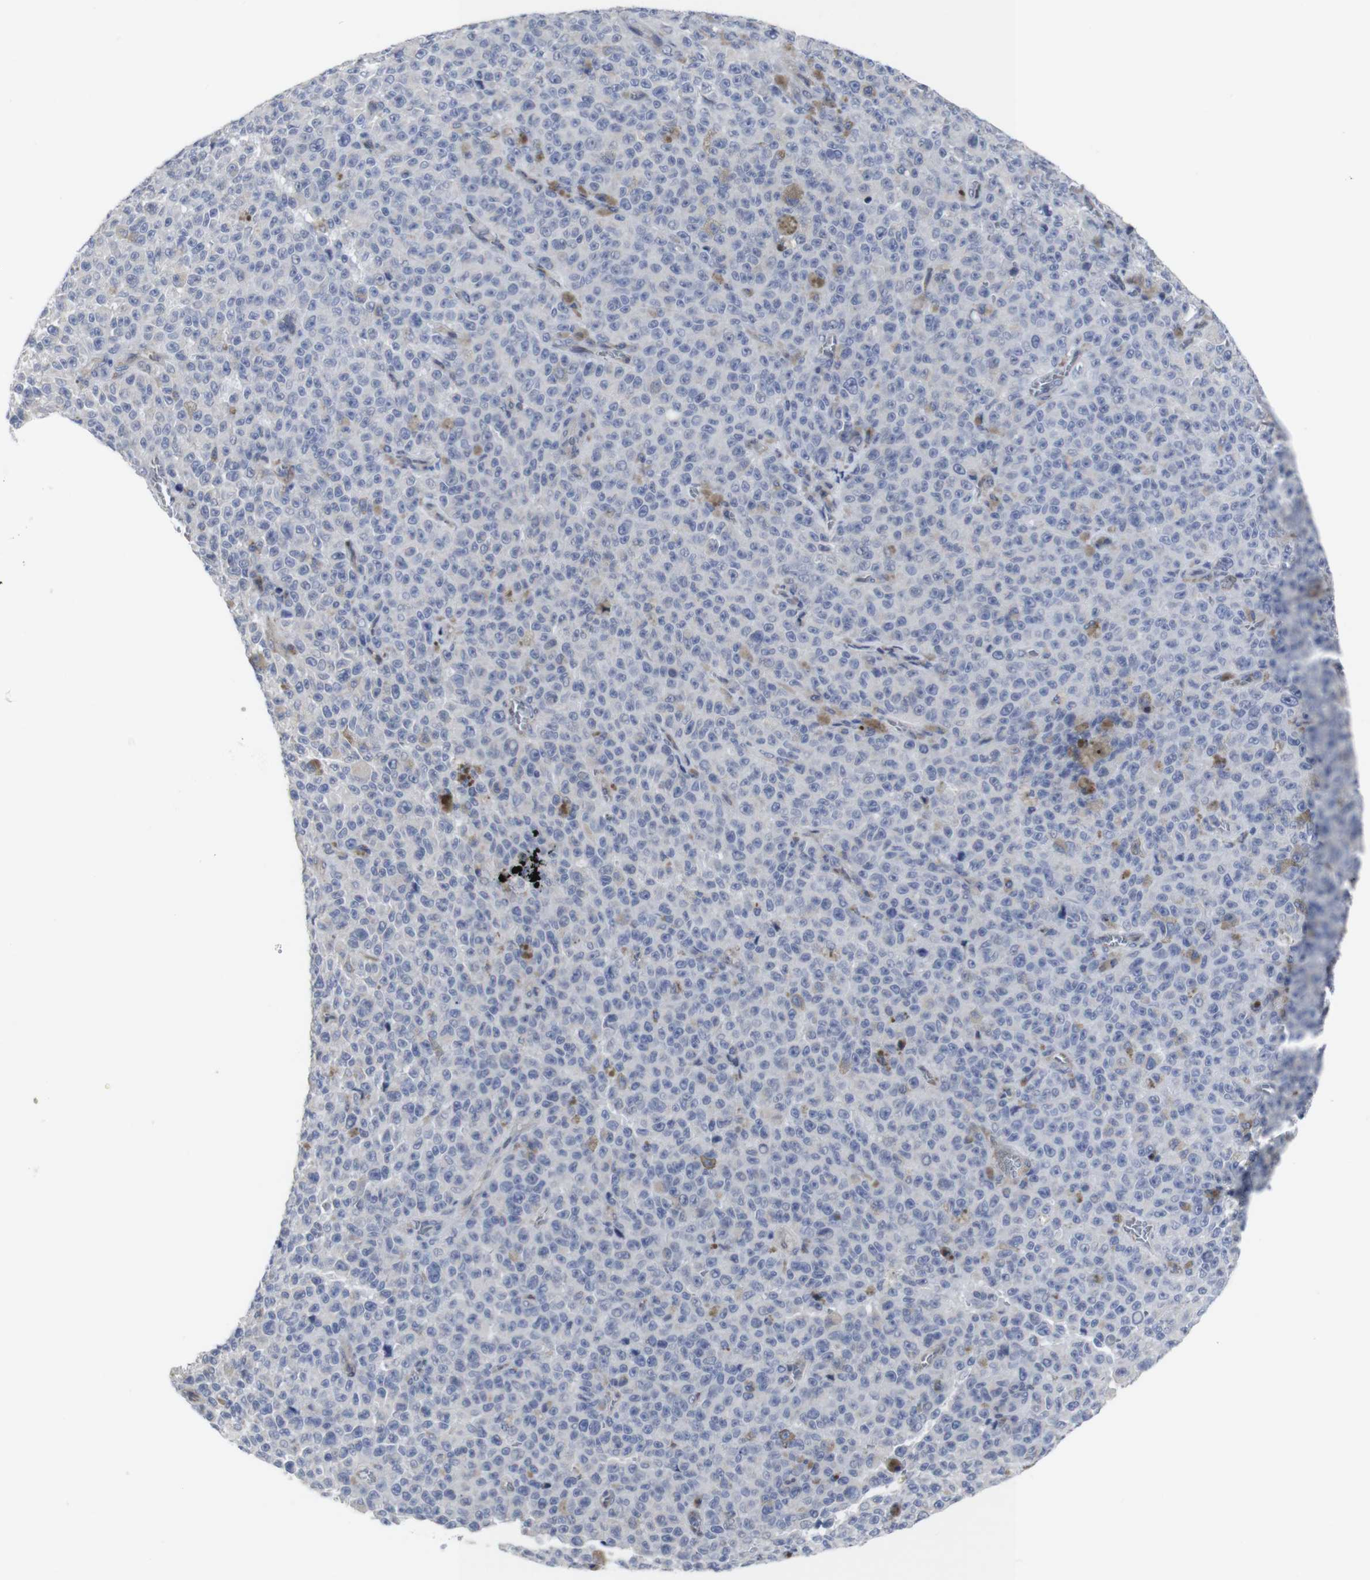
{"staining": {"intensity": "negative", "quantity": "none", "location": "none"}, "tissue": "melanoma", "cell_type": "Tumor cells", "image_type": "cancer", "snomed": [{"axis": "morphology", "description": "Malignant melanoma, NOS"}, {"axis": "topography", "description": "Skin"}], "caption": "The image shows no significant positivity in tumor cells of melanoma.", "gene": "SNCG", "patient": {"sex": "female", "age": 82}}